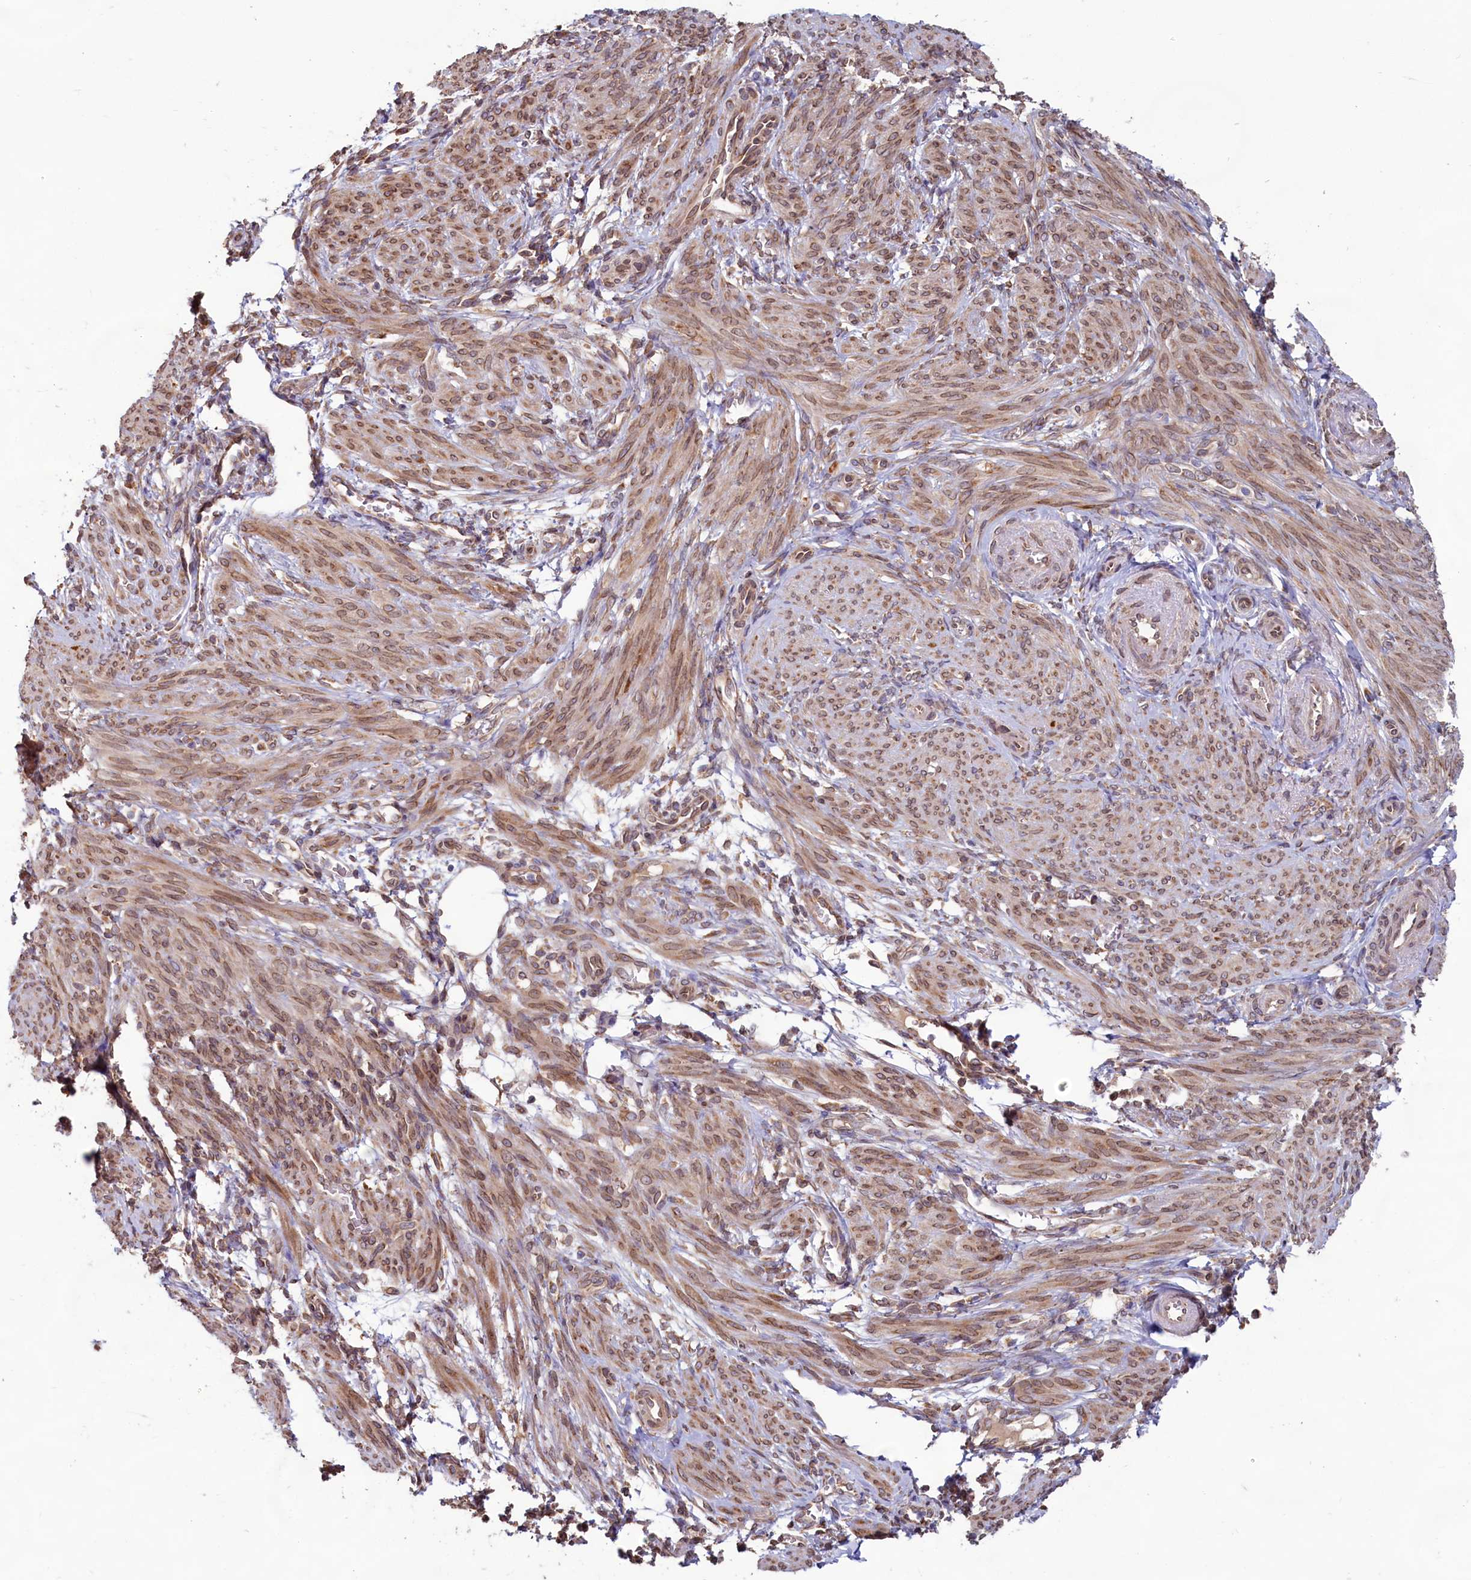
{"staining": {"intensity": "moderate", "quantity": "25%-75%", "location": "cytoplasmic/membranous"}, "tissue": "smooth muscle", "cell_type": "Smooth muscle cells", "image_type": "normal", "snomed": [{"axis": "morphology", "description": "Normal tissue, NOS"}, {"axis": "topography", "description": "Smooth muscle"}], "caption": "This photomicrograph reveals immunohistochemistry staining of unremarkable human smooth muscle, with medium moderate cytoplasmic/membranous positivity in about 25%-75% of smooth muscle cells.", "gene": "TBC1D19", "patient": {"sex": "female", "age": 39}}